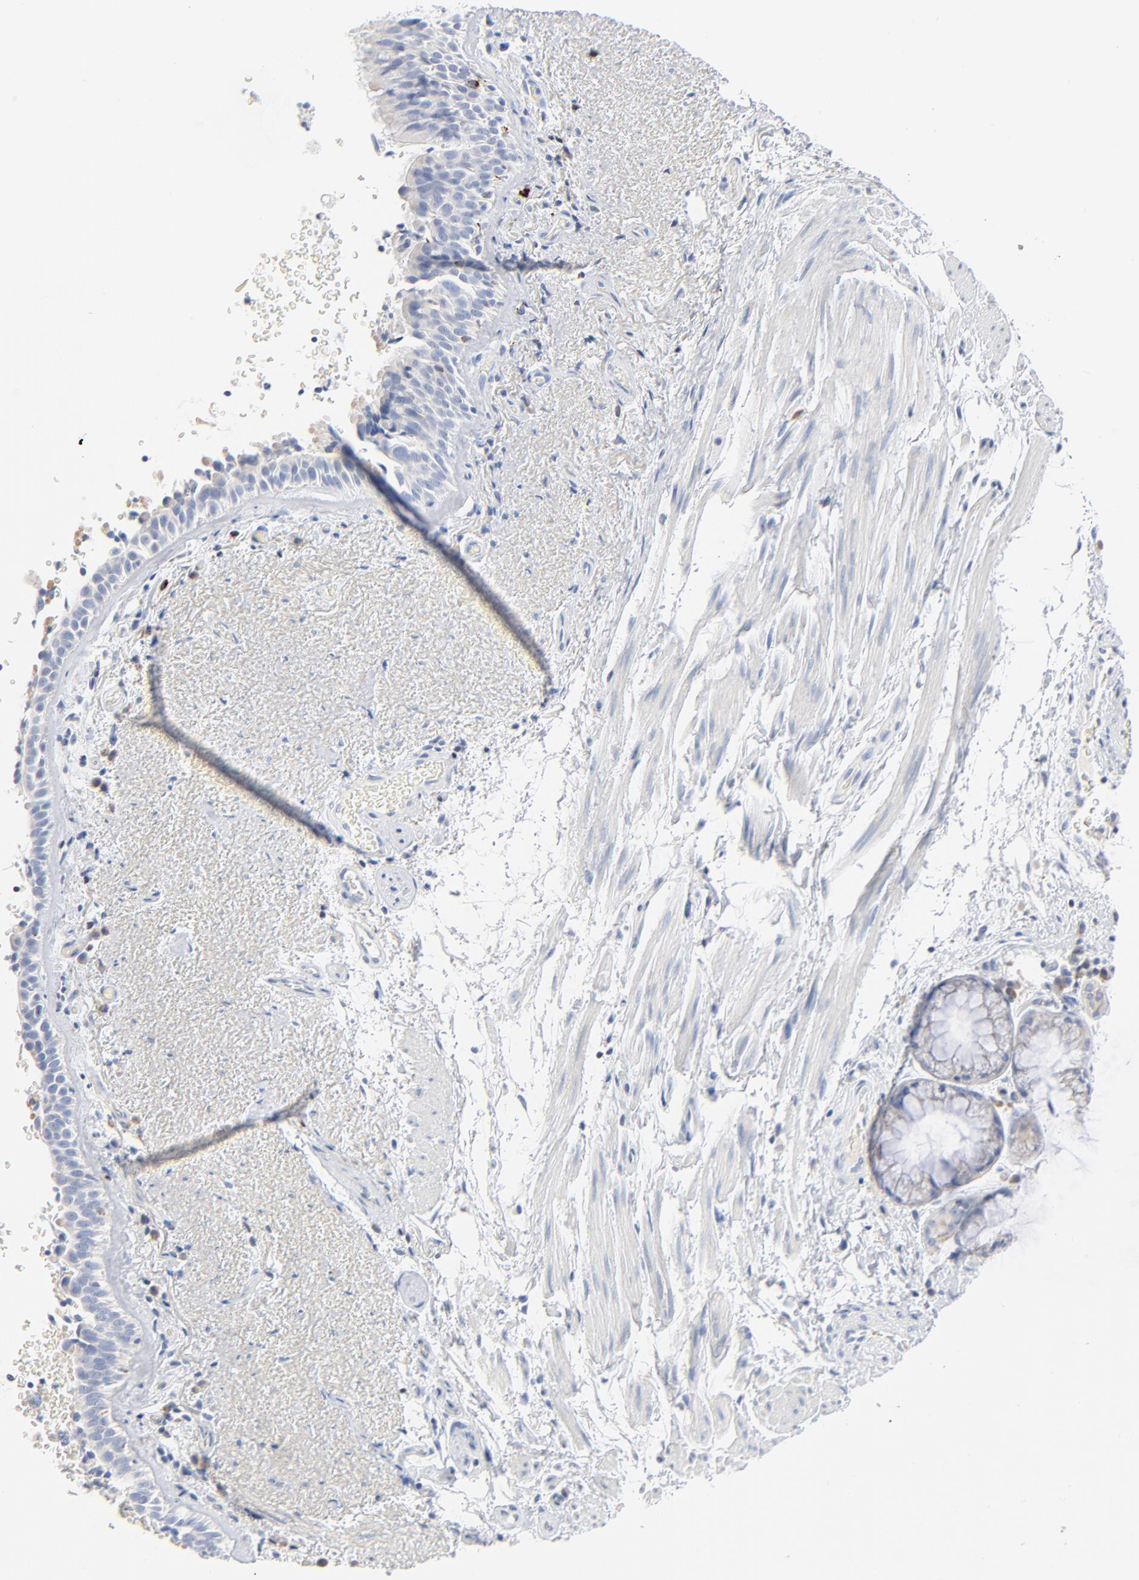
{"staining": {"intensity": "negative", "quantity": "none", "location": "none"}, "tissue": "bronchus", "cell_type": "Respiratory epithelial cells", "image_type": "normal", "snomed": [{"axis": "morphology", "description": "Normal tissue, NOS"}, {"axis": "topography", "description": "Bronchus"}], "caption": "Immunohistochemical staining of normal bronchus reveals no significant staining in respiratory epithelial cells.", "gene": "GZMB", "patient": {"sex": "female", "age": 54}}